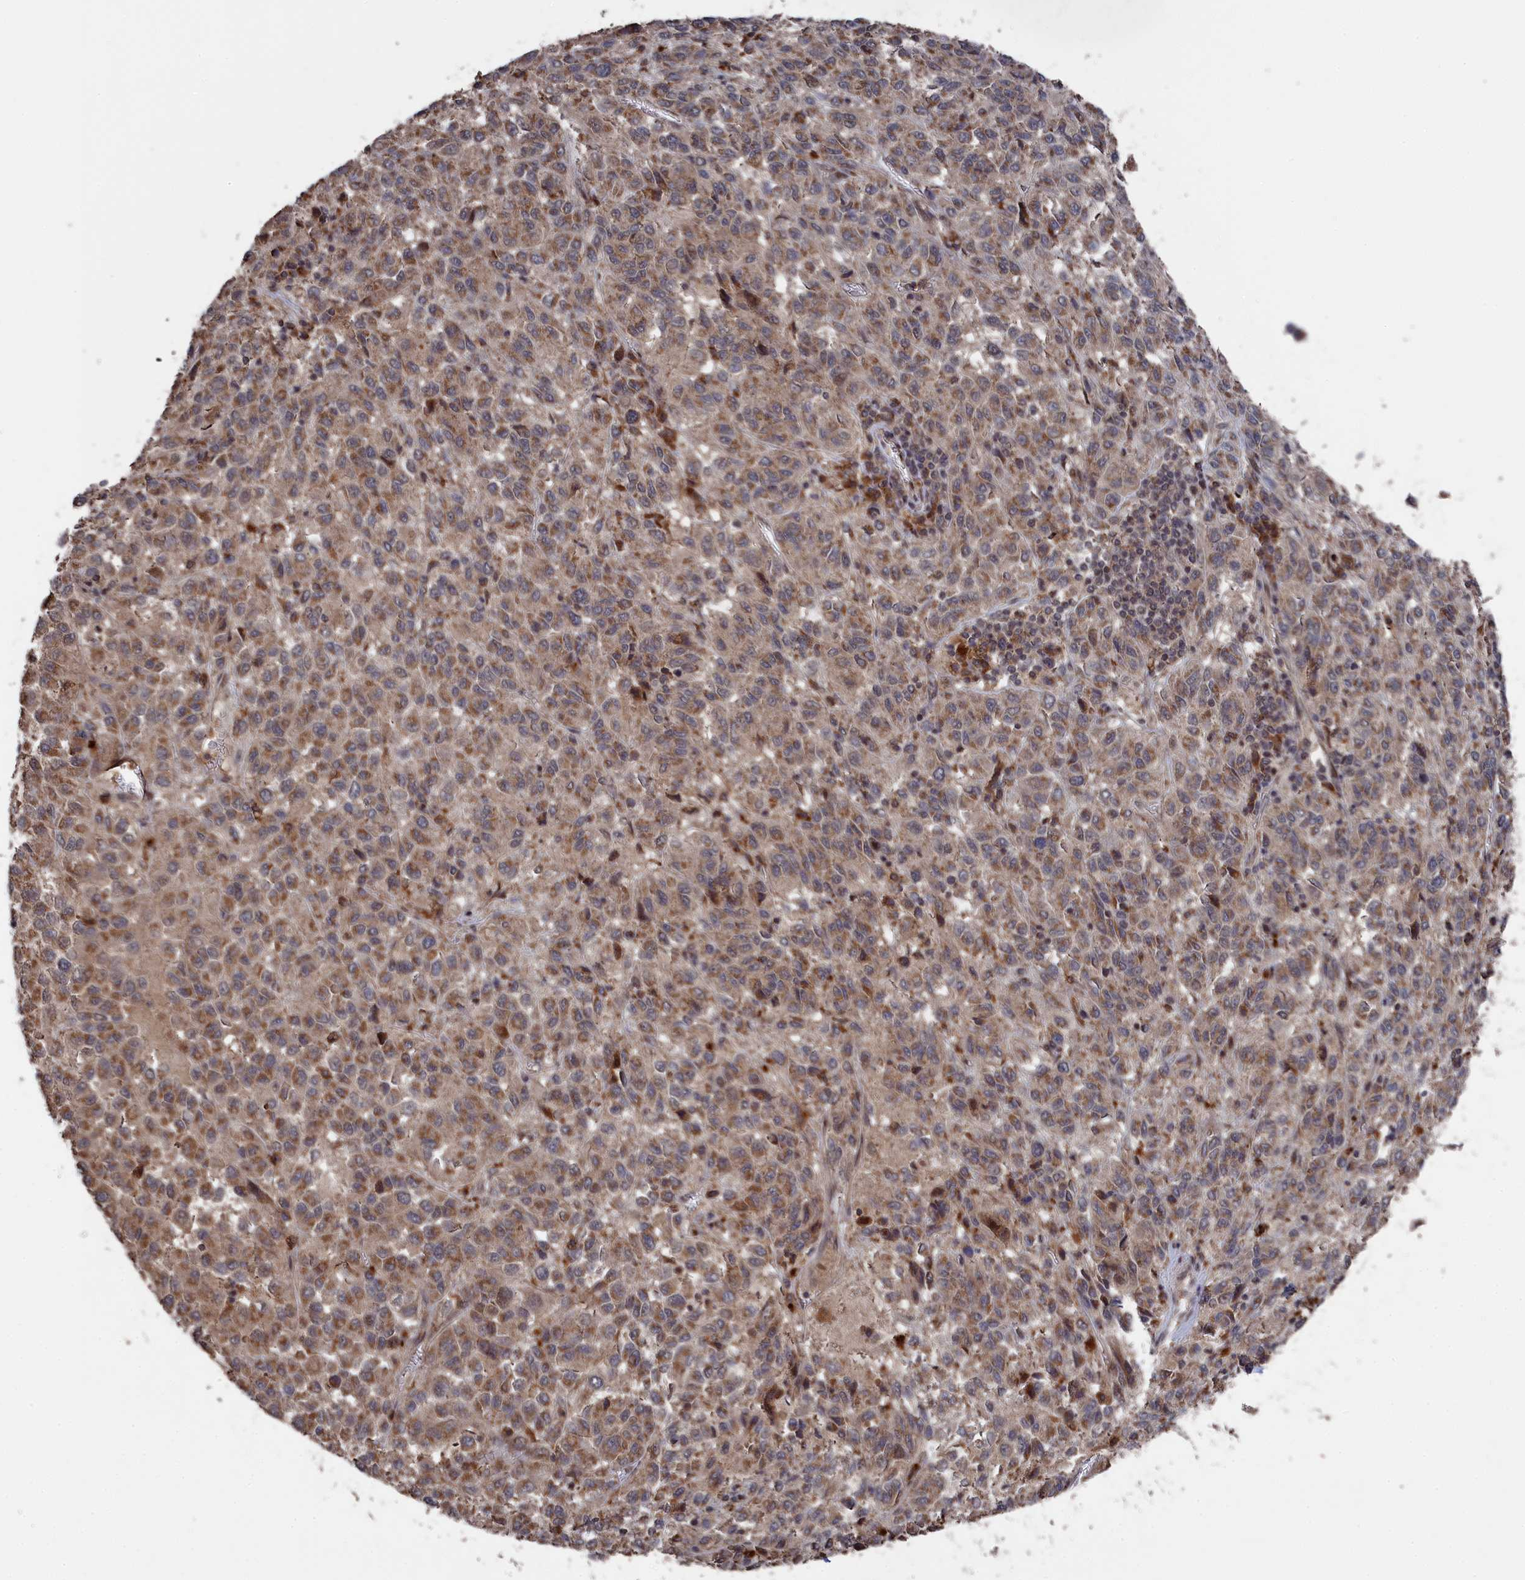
{"staining": {"intensity": "moderate", "quantity": ">75%", "location": "cytoplasmic/membranous"}, "tissue": "melanoma", "cell_type": "Tumor cells", "image_type": "cancer", "snomed": [{"axis": "morphology", "description": "Malignant melanoma, Metastatic site"}, {"axis": "topography", "description": "Lung"}], "caption": "This is a photomicrograph of immunohistochemistry staining of malignant melanoma (metastatic site), which shows moderate positivity in the cytoplasmic/membranous of tumor cells.", "gene": "CEACAM21", "patient": {"sex": "male", "age": 64}}